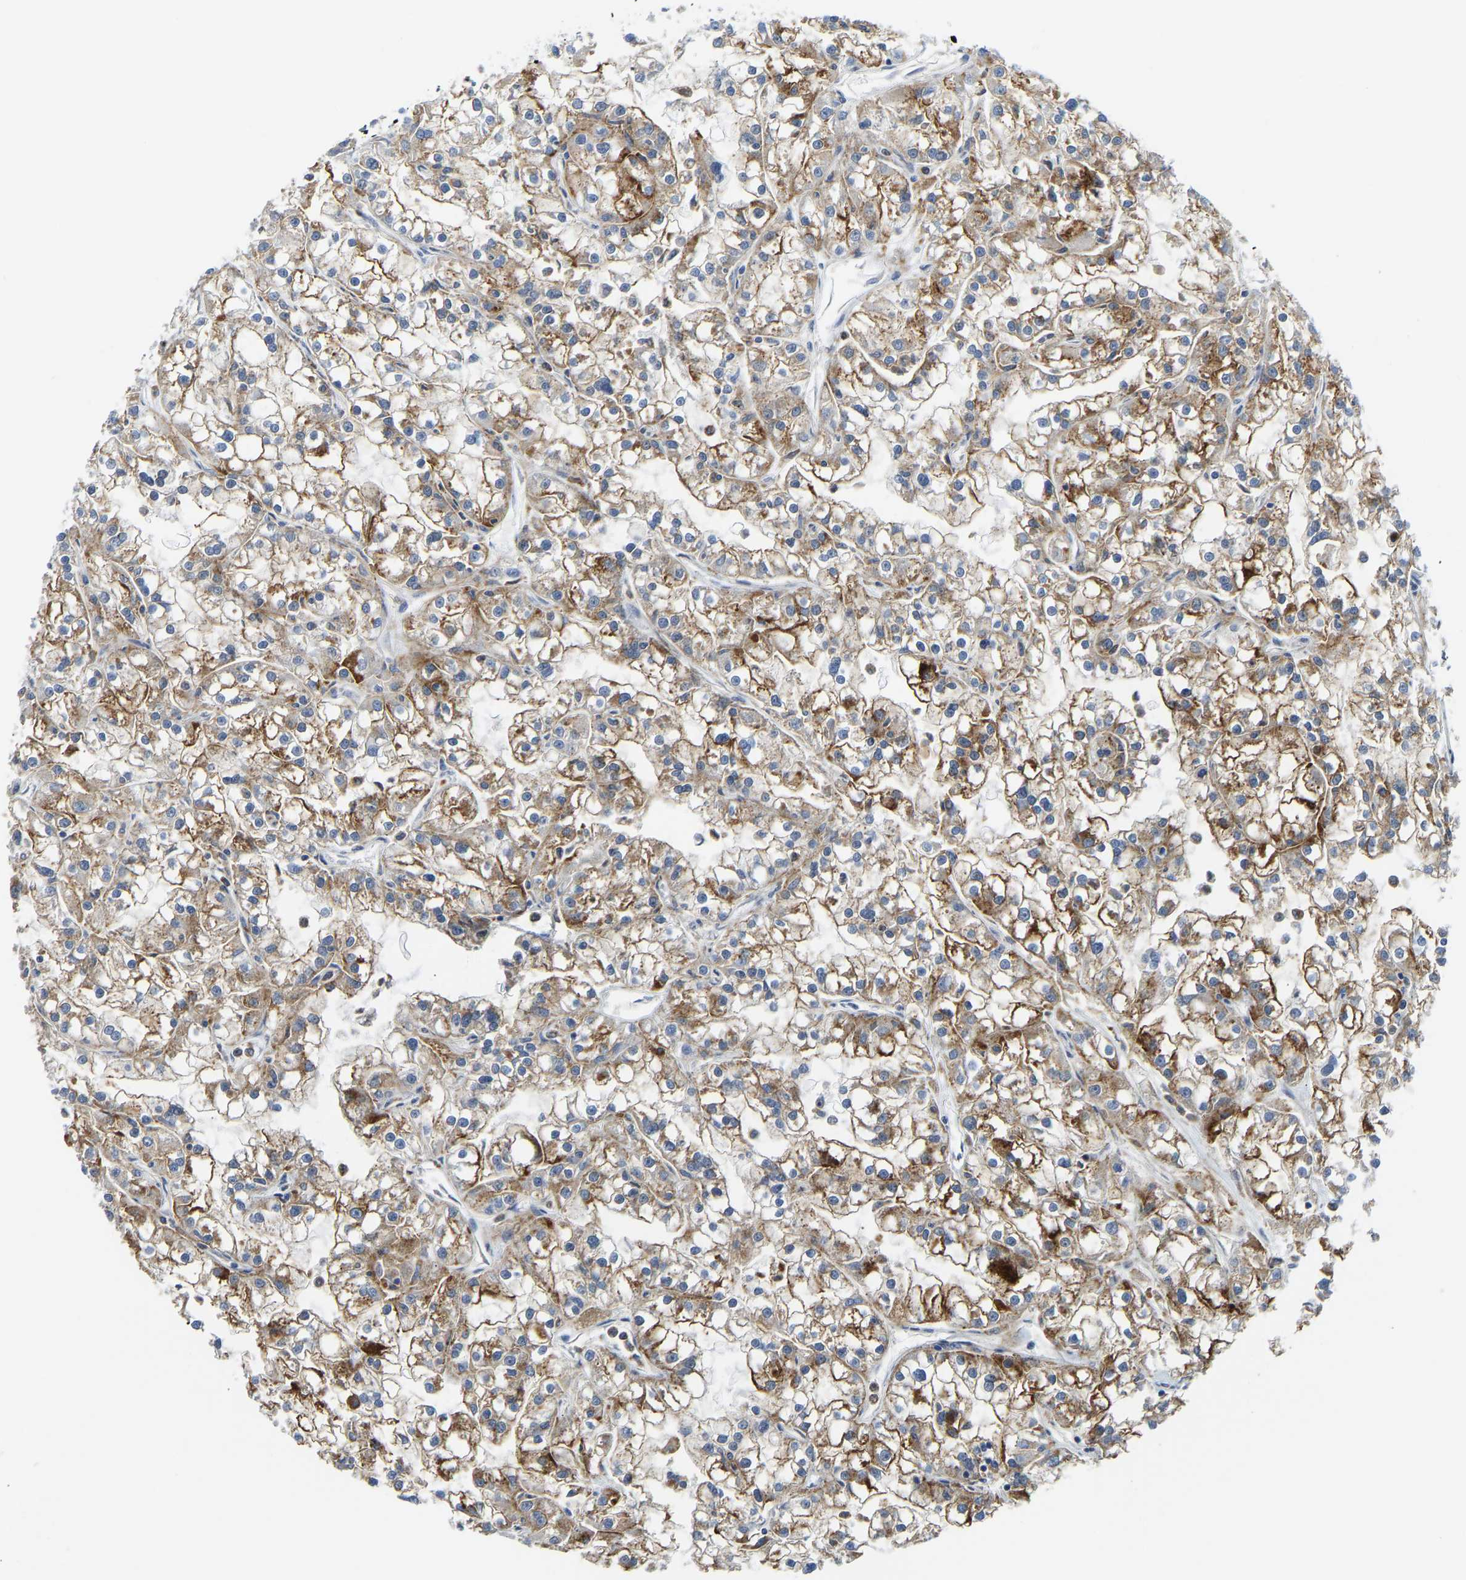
{"staining": {"intensity": "moderate", "quantity": ">75%", "location": "cytoplasmic/membranous"}, "tissue": "renal cancer", "cell_type": "Tumor cells", "image_type": "cancer", "snomed": [{"axis": "morphology", "description": "Adenocarcinoma, NOS"}, {"axis": "topography", "description": "Kidney"}], "caption": "This is an image of immunohistochemistry staining of renal adenocarcinoma, which shows moderate expression in the cytoplasmic/membranous of tumor cells.", "gene": "ATP6V1E1", "patient": {"sex": "female", "age": 52}}